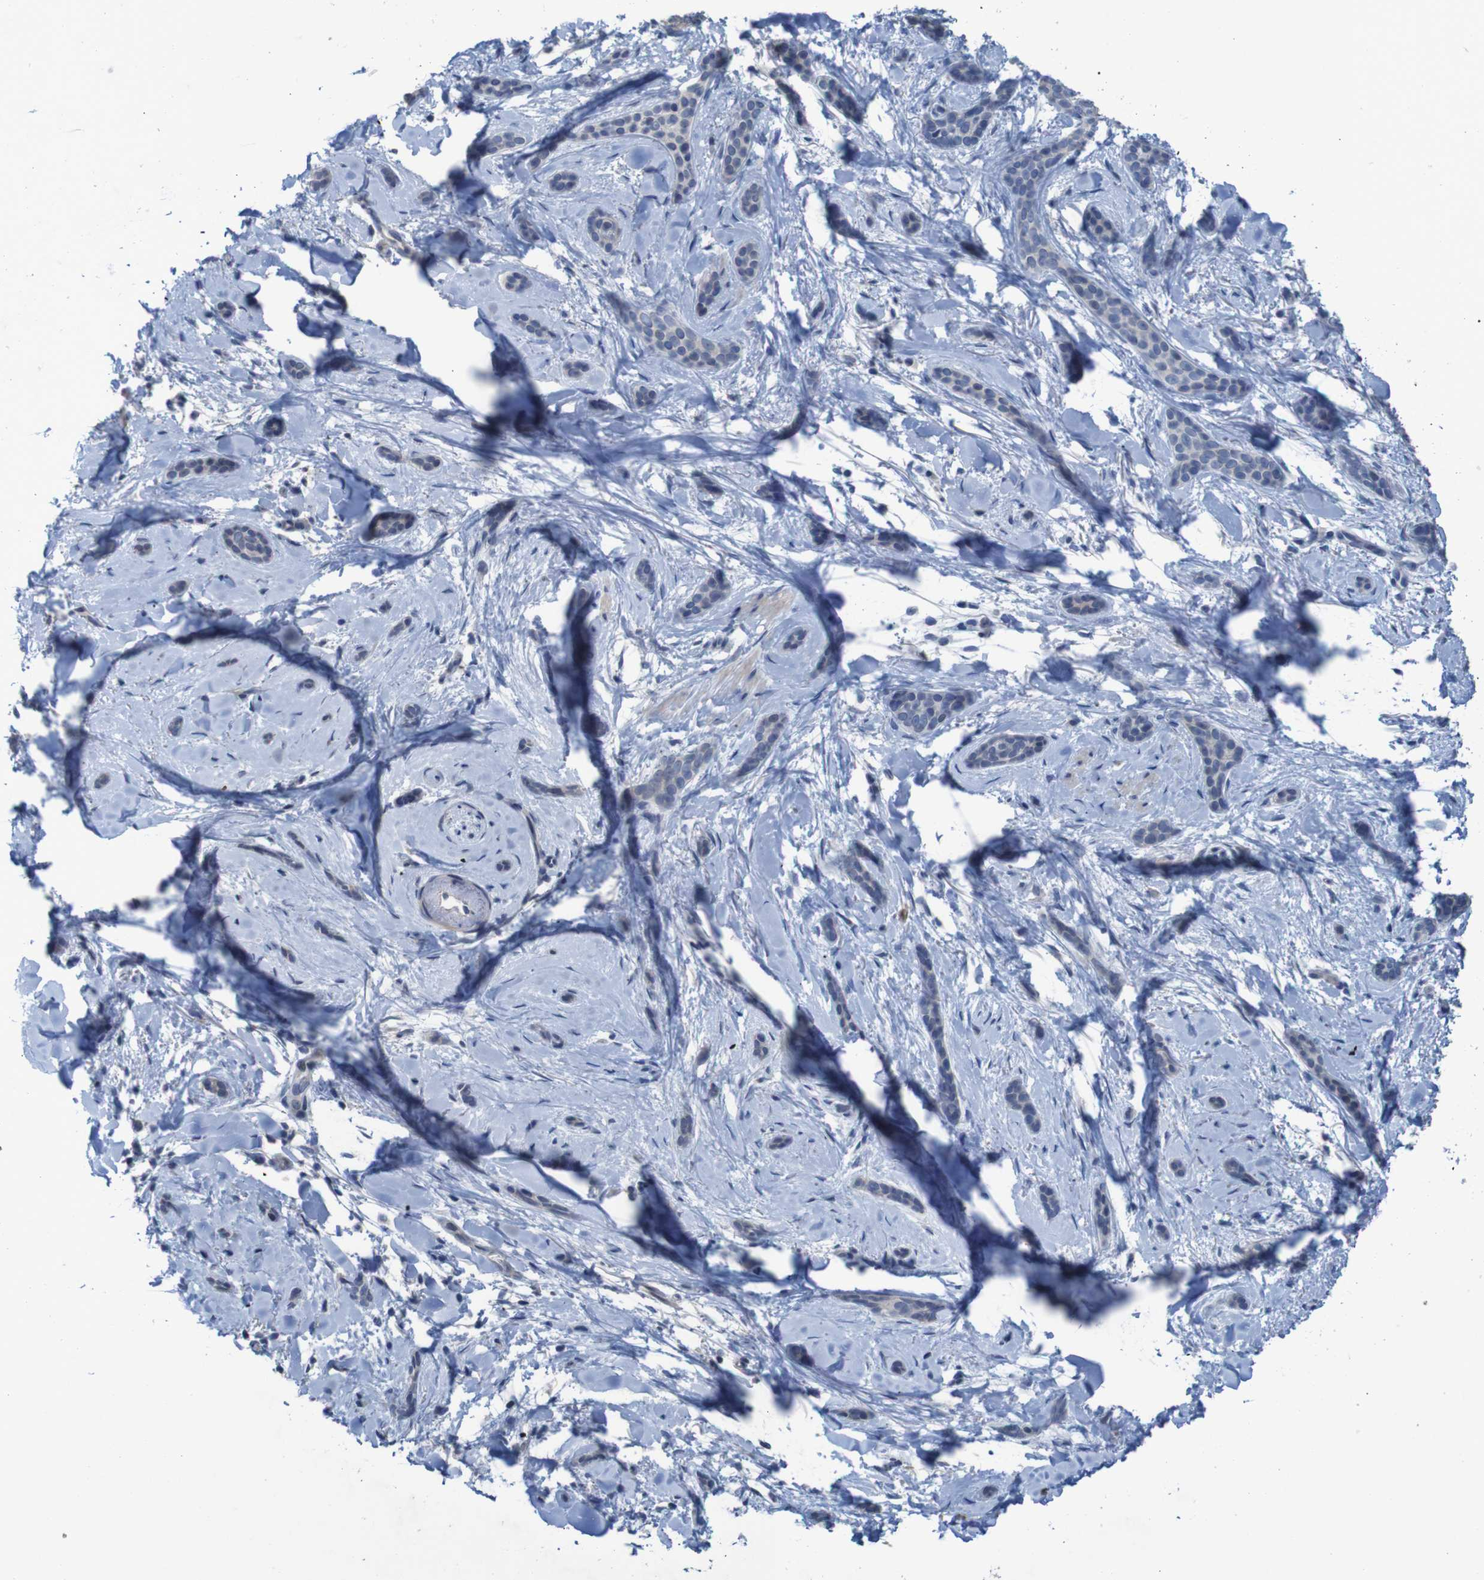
{"staining": {"intensity": "negative", "quantity": "none", "location": "none"}, "tissue": "skin cancer", "cell_type": "Tumor cells", "image_type": "cancer", "snomed": [{"axis": "morphology", "description": "Basal cell carcinoma"}, {"axis": "morphology", "description": "Adnexal tumor, benign"}, {"axis": "topography", "description": "Skin"}], "caption": "Protein analysis of skin cancer displays no significant expression in tumor cells. (Brightfield microscopy of DAB (3,3'-diaminobenzidine) IHC at high magnification).", "gene": "CLDN18", "patient": {"sex": "female", "age": 42}}